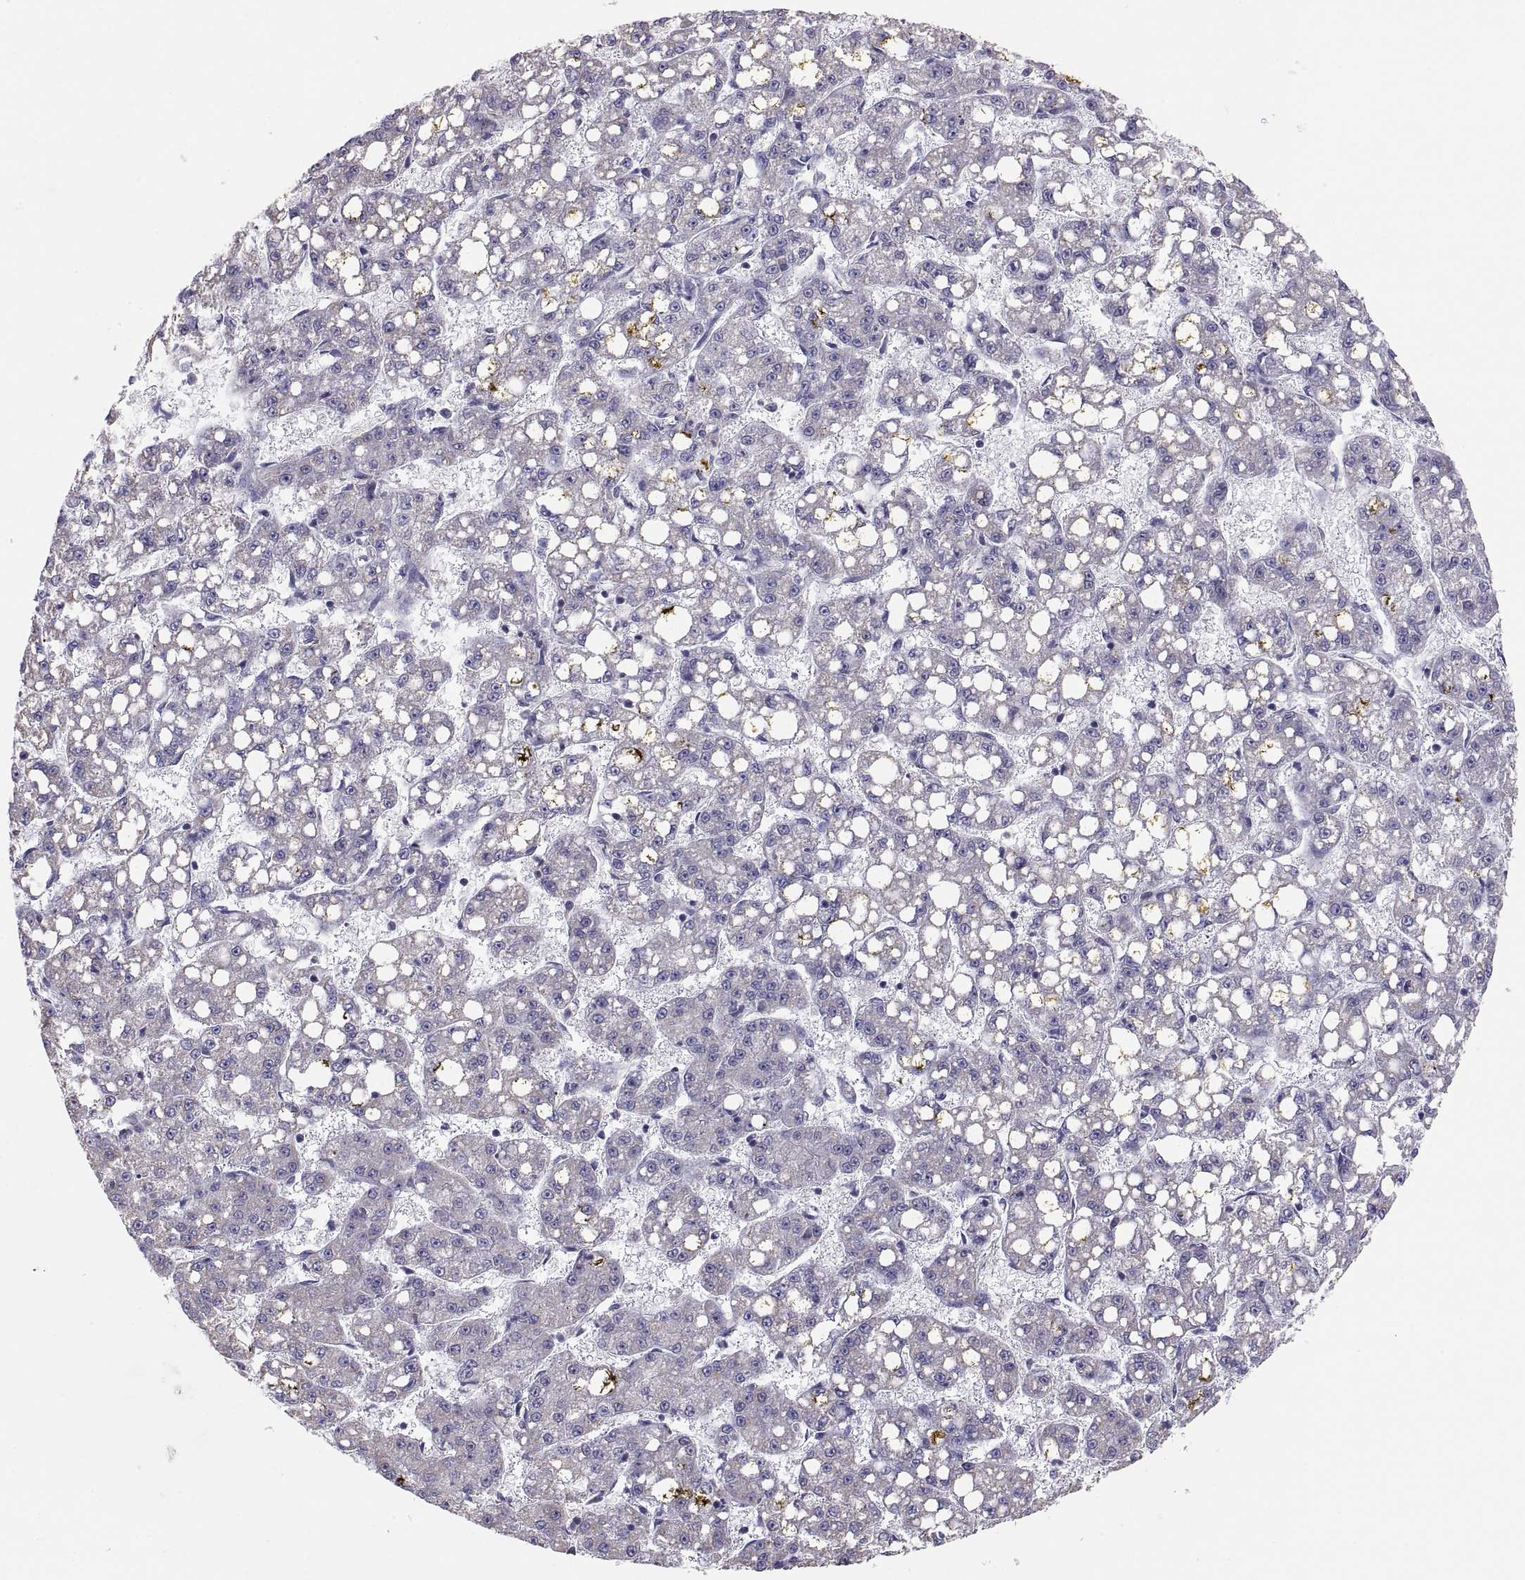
{"staining": {"intensity": "negative", "quantity": "none", "location": "none"}, "tissue": "liver cancer", "cell_type": "Tumor cells", "image_type": "cancer", "snomed": [{"axis": "morphology", "description": "Carcinoma, Hepatocellular, NOS"}, {"axis": "topography", "description": "Liver"}], "caption": "Tumor cells show no significant expression in liver cancer.", "gene": "TNNC1", "patient": {"sex": "female", "age": 65}}